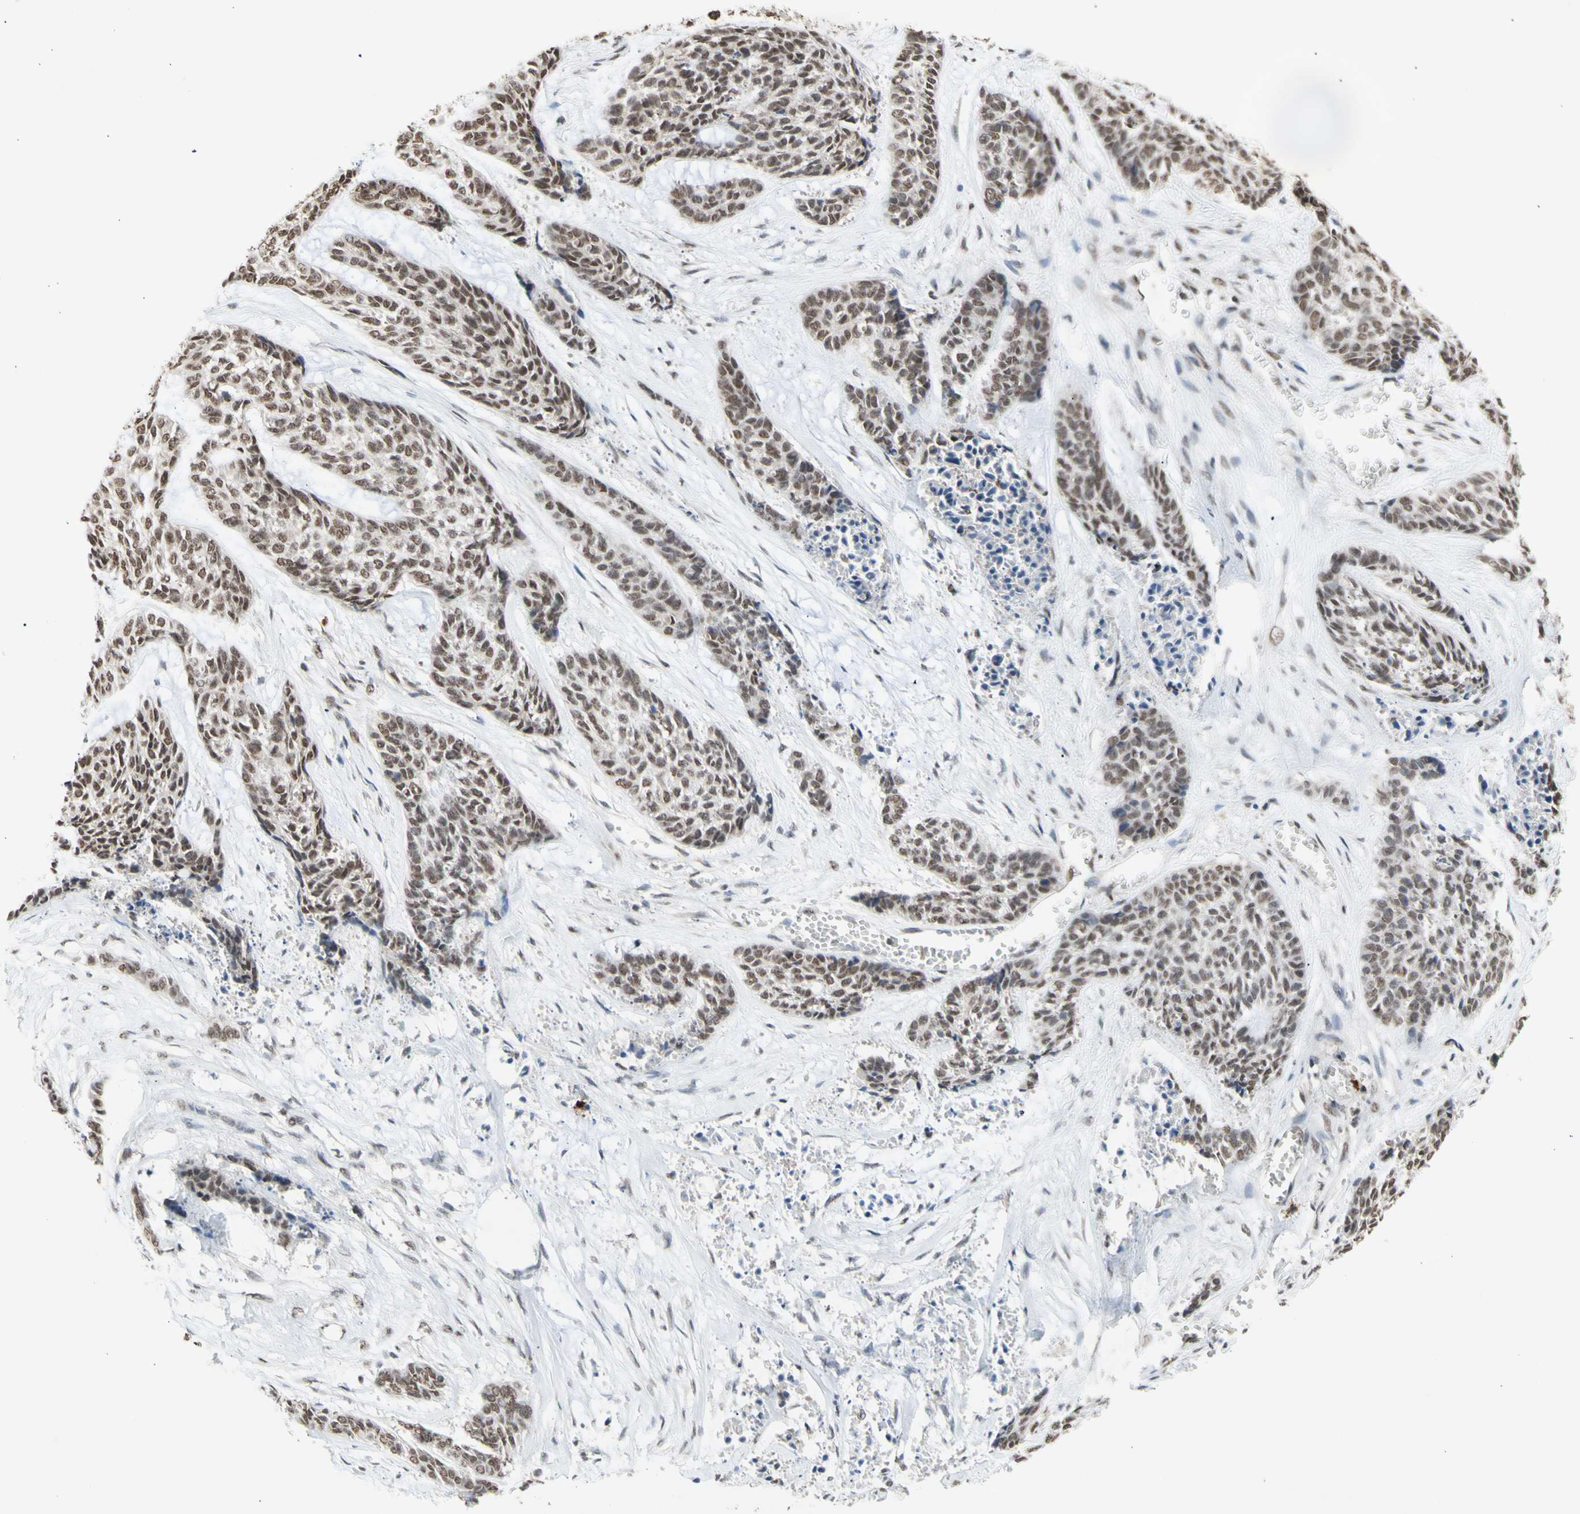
{"staining": {"intensity": "weak", "quantity": ">75%", "location": "nuclear"}, "tissue": "skin cancer", "cell_type": "Tumor cells", "image_type": "cancer", "snomed": [{"axis": "morphology", "description": "Basal cell carcinoma"}, {"axis": "topography", "description": "Skin"}], "caption": "A brown stain labels weak nuclear staining of a protein in human skin basal cell carcinoma tumor cells. The staining was performed using DAB (3,3'-diaminobenzidine) to visualize the protein expression in brown, while the nuclei were stained in blue with hematoxylin (Magnification: 20x).", "gene": "SFPQ", "patient": {"sex": "female", "age": 64}}